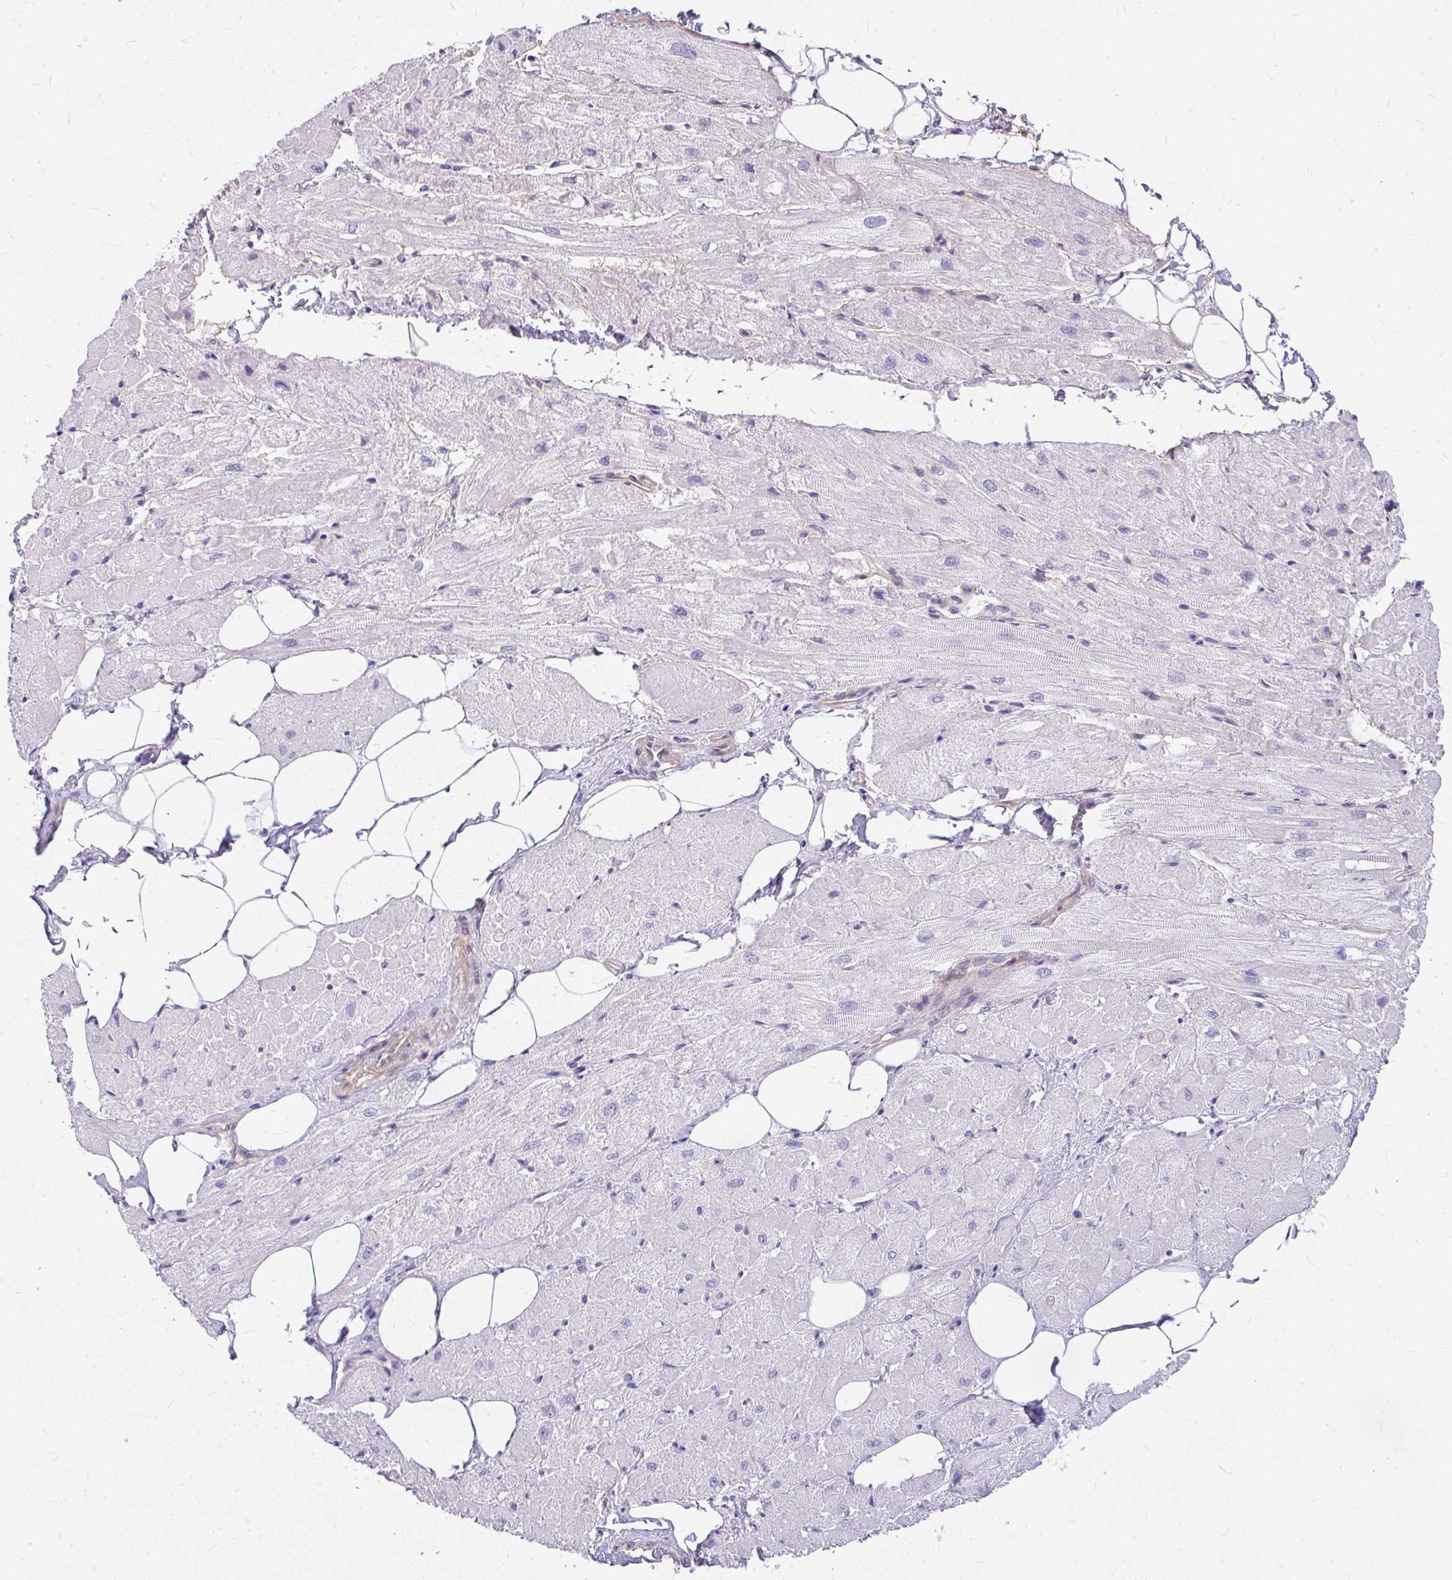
{"staining": {"intensity": "negative", "quantity": "none", "location": "none"}, "tissue": "heart muscle", "cell_type": "Cardiomyocytes", "image_type": "normal", "snomed": [{"axis": "morphology", "description": "Normal tissue, NOS"}, {"axis": "topography", "description": "Heart"}], "caption": "Immunohistochemistry micrograph of unremarkable heart muscle: human heart muscle stained with DAB demonstrates no significant protein positivity in cardiomyocytes.", "gene": "FAM83C", "patient": {"sex": "male", "age": 62}}